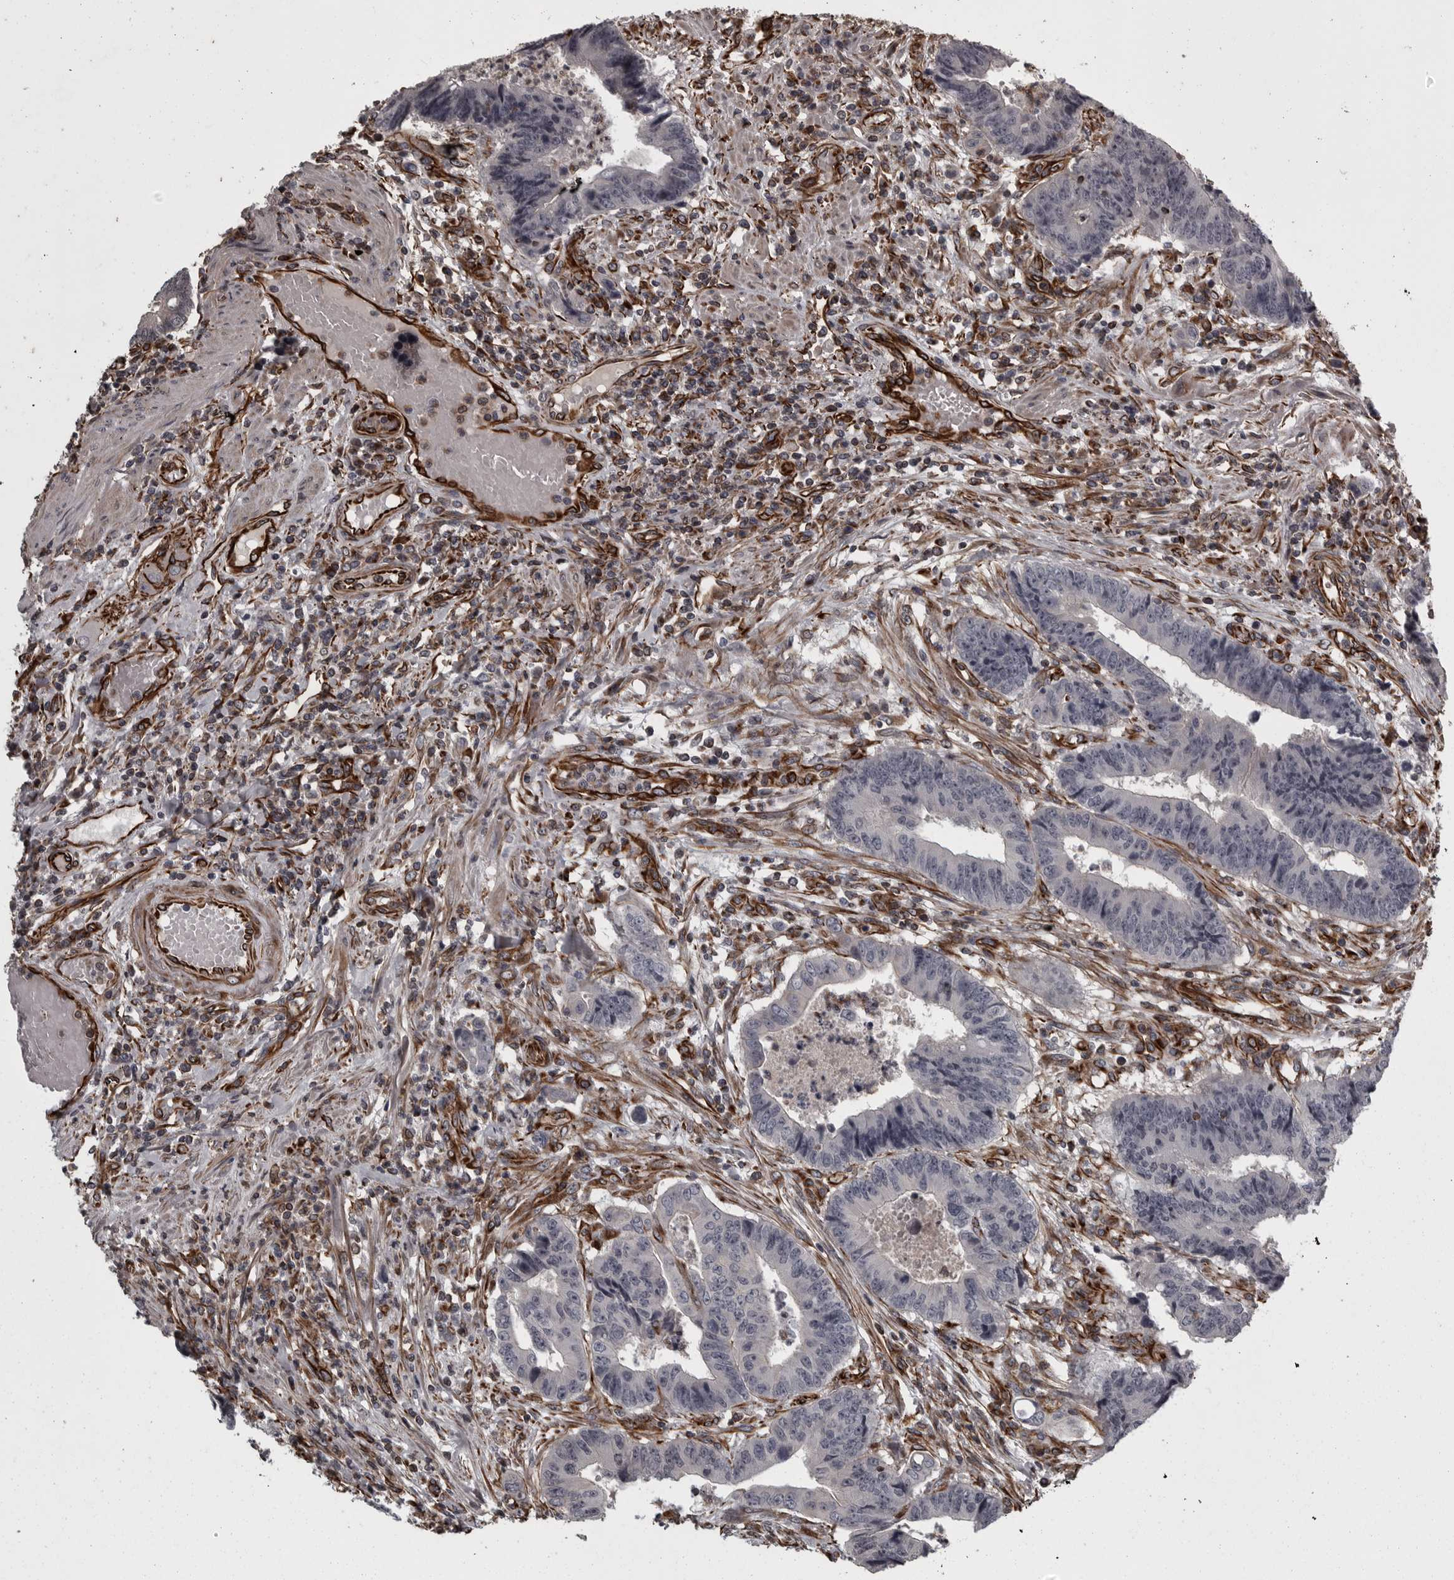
{"staining": {"intensity": "negative", "quantity": "none", "location": "none"}, "tissue": "colorectal cancer", "cell_type": "Tumor cells", "image_type": "cancer", "snomed": [{"axis": "morphology", "description": "Adenocarcinoma, NOS"}, {"axis": "topography", "description": "Rectum"}], "caption": "Tumor cells show no significant protein positivity in adenocarcinoma (colorectal). (DAB (3,3'-diaminobenzidine) immunohistochemistry with hematoxylin counter stain).", "gene": "FAAP100", "patient": {"sex": "male", "age": 84}}